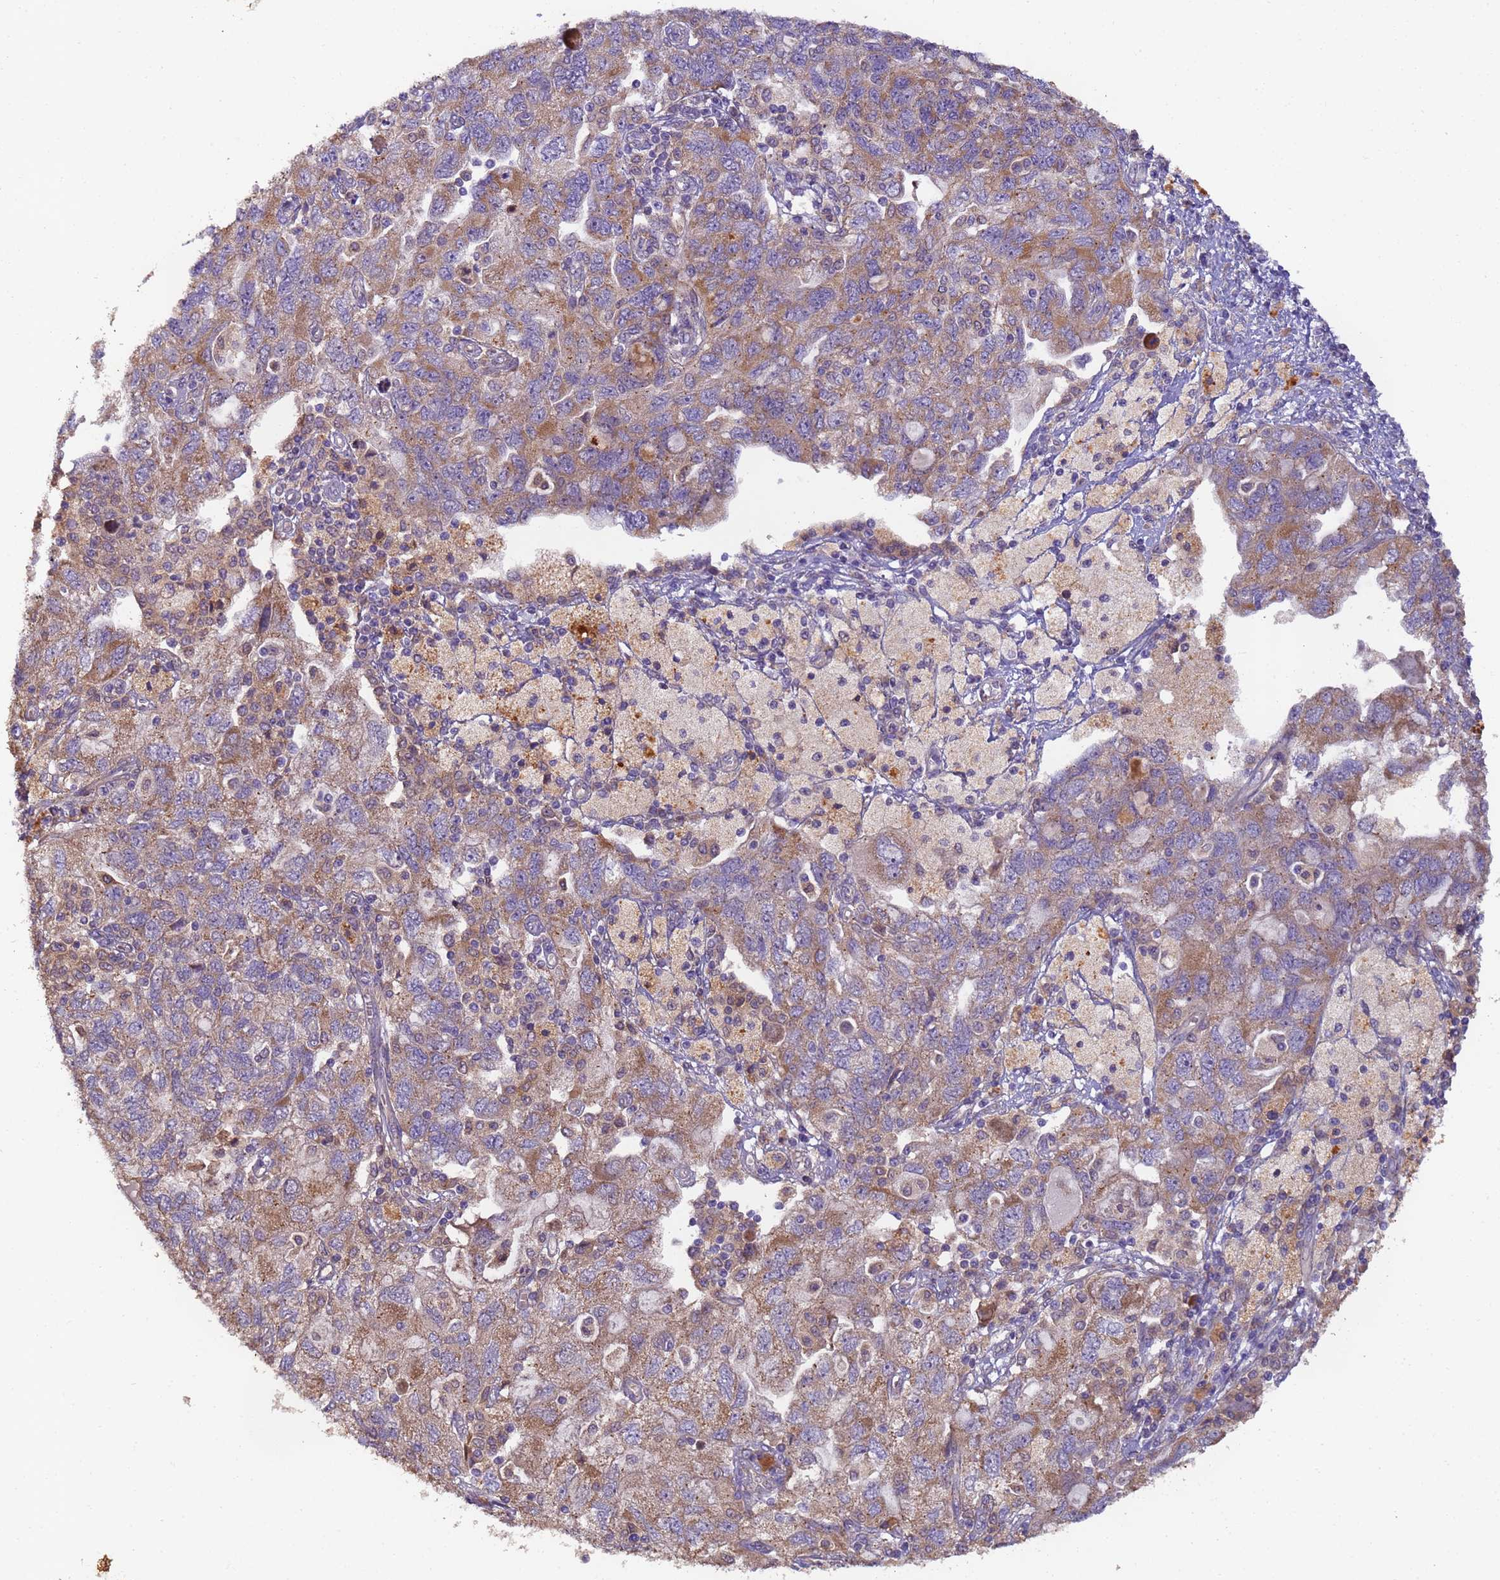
{"staining": {"intensity": "moderate", "quantity": ">75%", "location": "cytoplasmic/membranous"}, "tissue": "ovarian cancer", "cell_type": "Tumor cells", "image_type": "cancer", "snomed": [{"axis": "morphology", "description": "Carcinoma, NOS"}, {"axis": "morphology", "description": "Cystadenocarcinoma, serous, NOS"}, {"axis": "topography", "description": "Ovary"}], "caption": "Ovarian serous cystadenocarcinoma tissue displays moderate cytoplasmic/membranous positivity in approximately >75% of tumor cells", "gene": "TIGAR", "patient": {"sex": "female", "age": 69}}